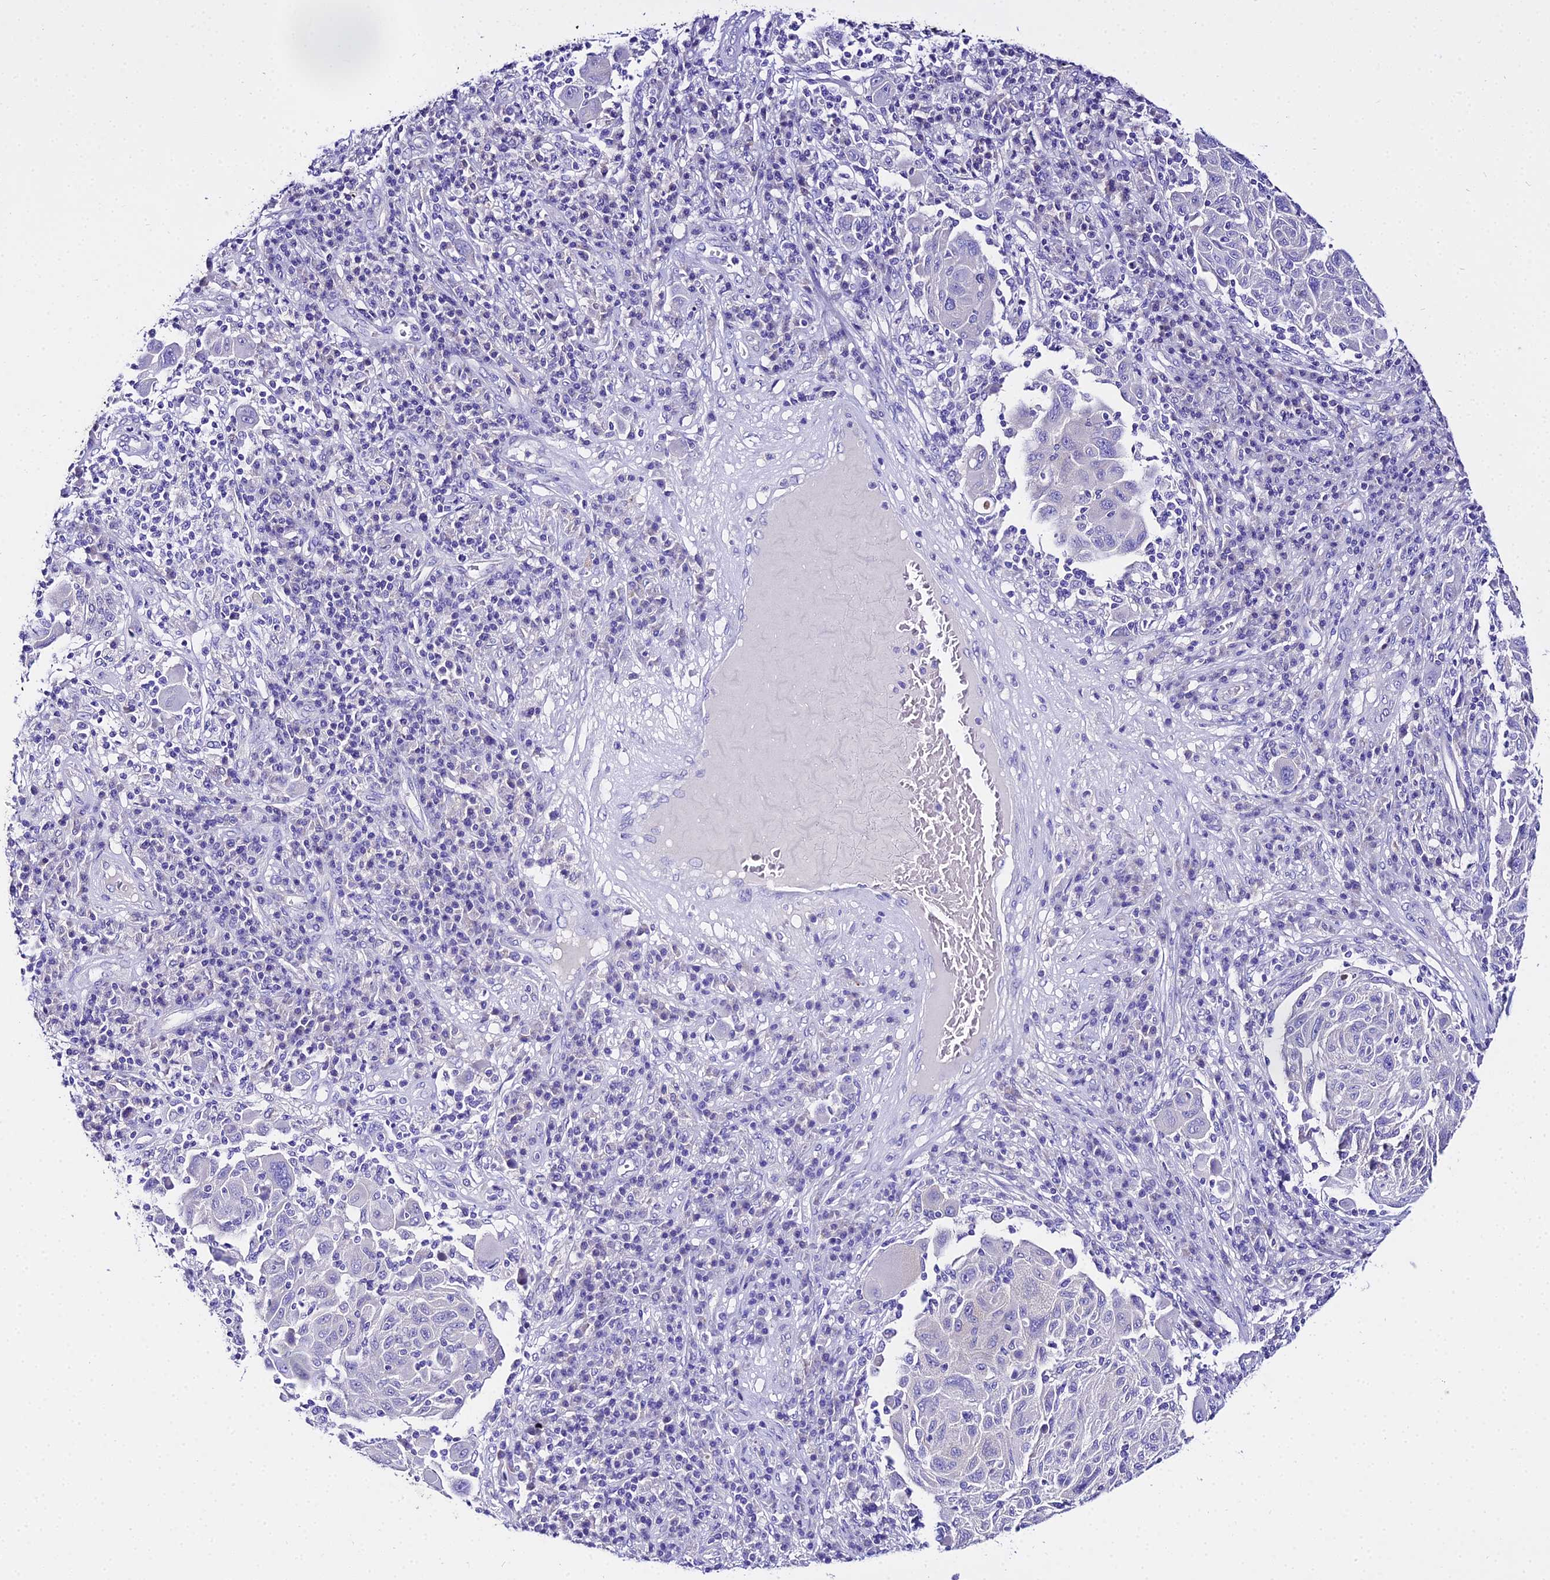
{"staining": {"intensity": "negative", "quantity": "none", "location": "none"}, "tissue": "melanoma", "cell_type": "Tumor cells", "image_type": "cancer", "snomed": [{"axis": "morphology", "description": "Malignant melanoma, NOS"}, {"axis": "topography", "description": "Skin"}], "caption": "This is a histopathology image of IHC staining of melanoma, which shows no expression in tumor cells.", "gene": "TUBA3D", "patient": {"sex": "male", "age": 53}}